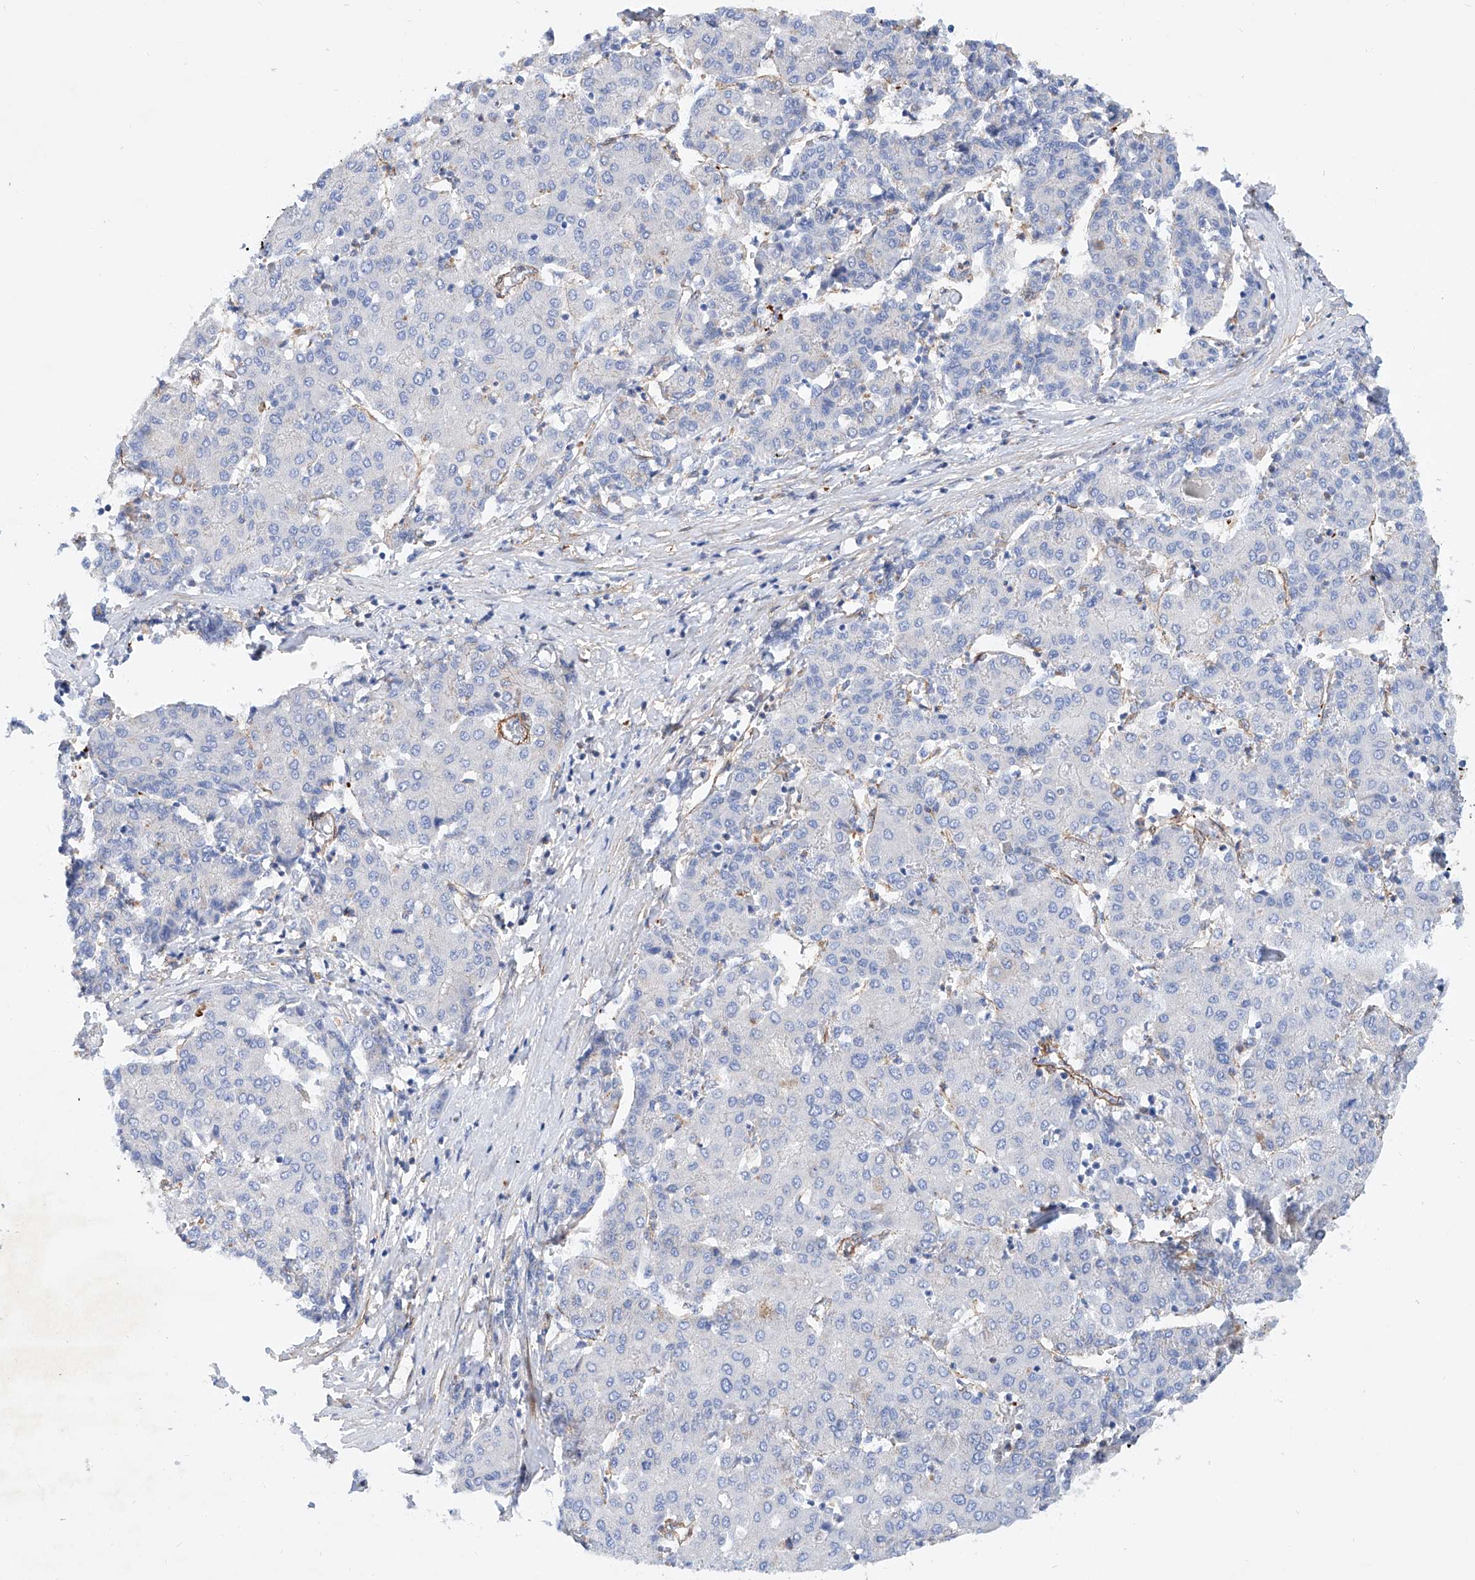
{"staining": {"intensity": "negative", "quantity": "none", "location": "none"}, "tissue": "liver cancer", "cell_type": "Tumor cells", "image_type": "cancer", "snomed": [{"axis": "morphology", "description": "Carcinoma, Hepatocellular, NOS"}, {"axis": "topography", "description": "Liver"}], "caption": "DAB immunohistochemical staining of liver cancer (hepatocellular carcinoma) shows no significant staining in tumor cells. (Brightfield microscopy of DAB IHC at high magnification).", "gene": "TAS2R60", "patient": {"sex": "male", "age": 65}}